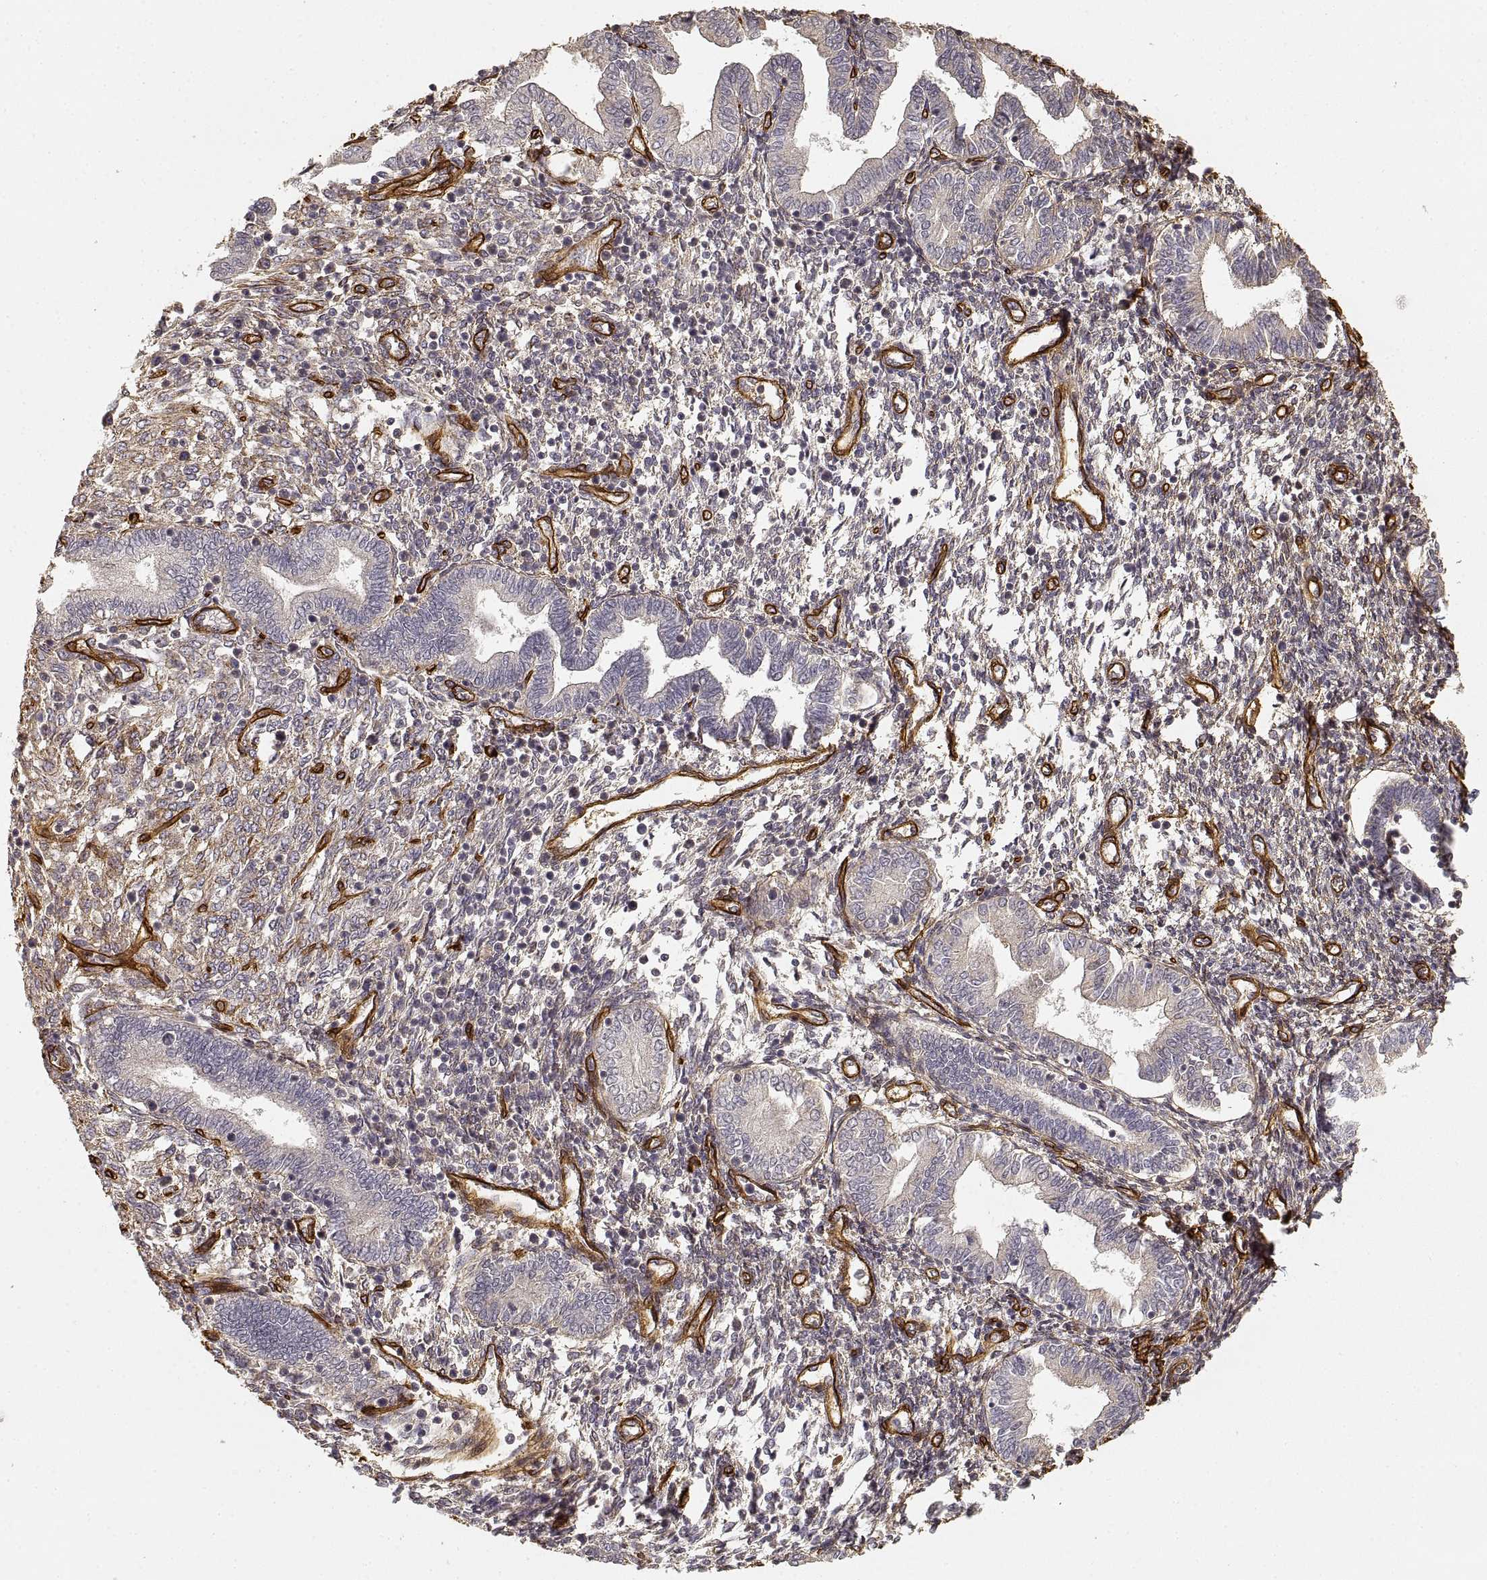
{"staining": {"intensity": "negative", "quantity": "none", "location": "none"}, "tissue": "endometrium", "cell_type": "Cells in endometrial stroma", "image_type": "normal", "snomed": [{"axis": "morphology", "description": "Normal tissue, NOS"}, {"axis": "topography", "description": "Endometrium"}], "caption": "Endometrium stained for a protein using IHC exhibits no positivity cells in endometrial stroma.", "gene": "LAMA4", "patient": {"sex": "female", "age": 42}}